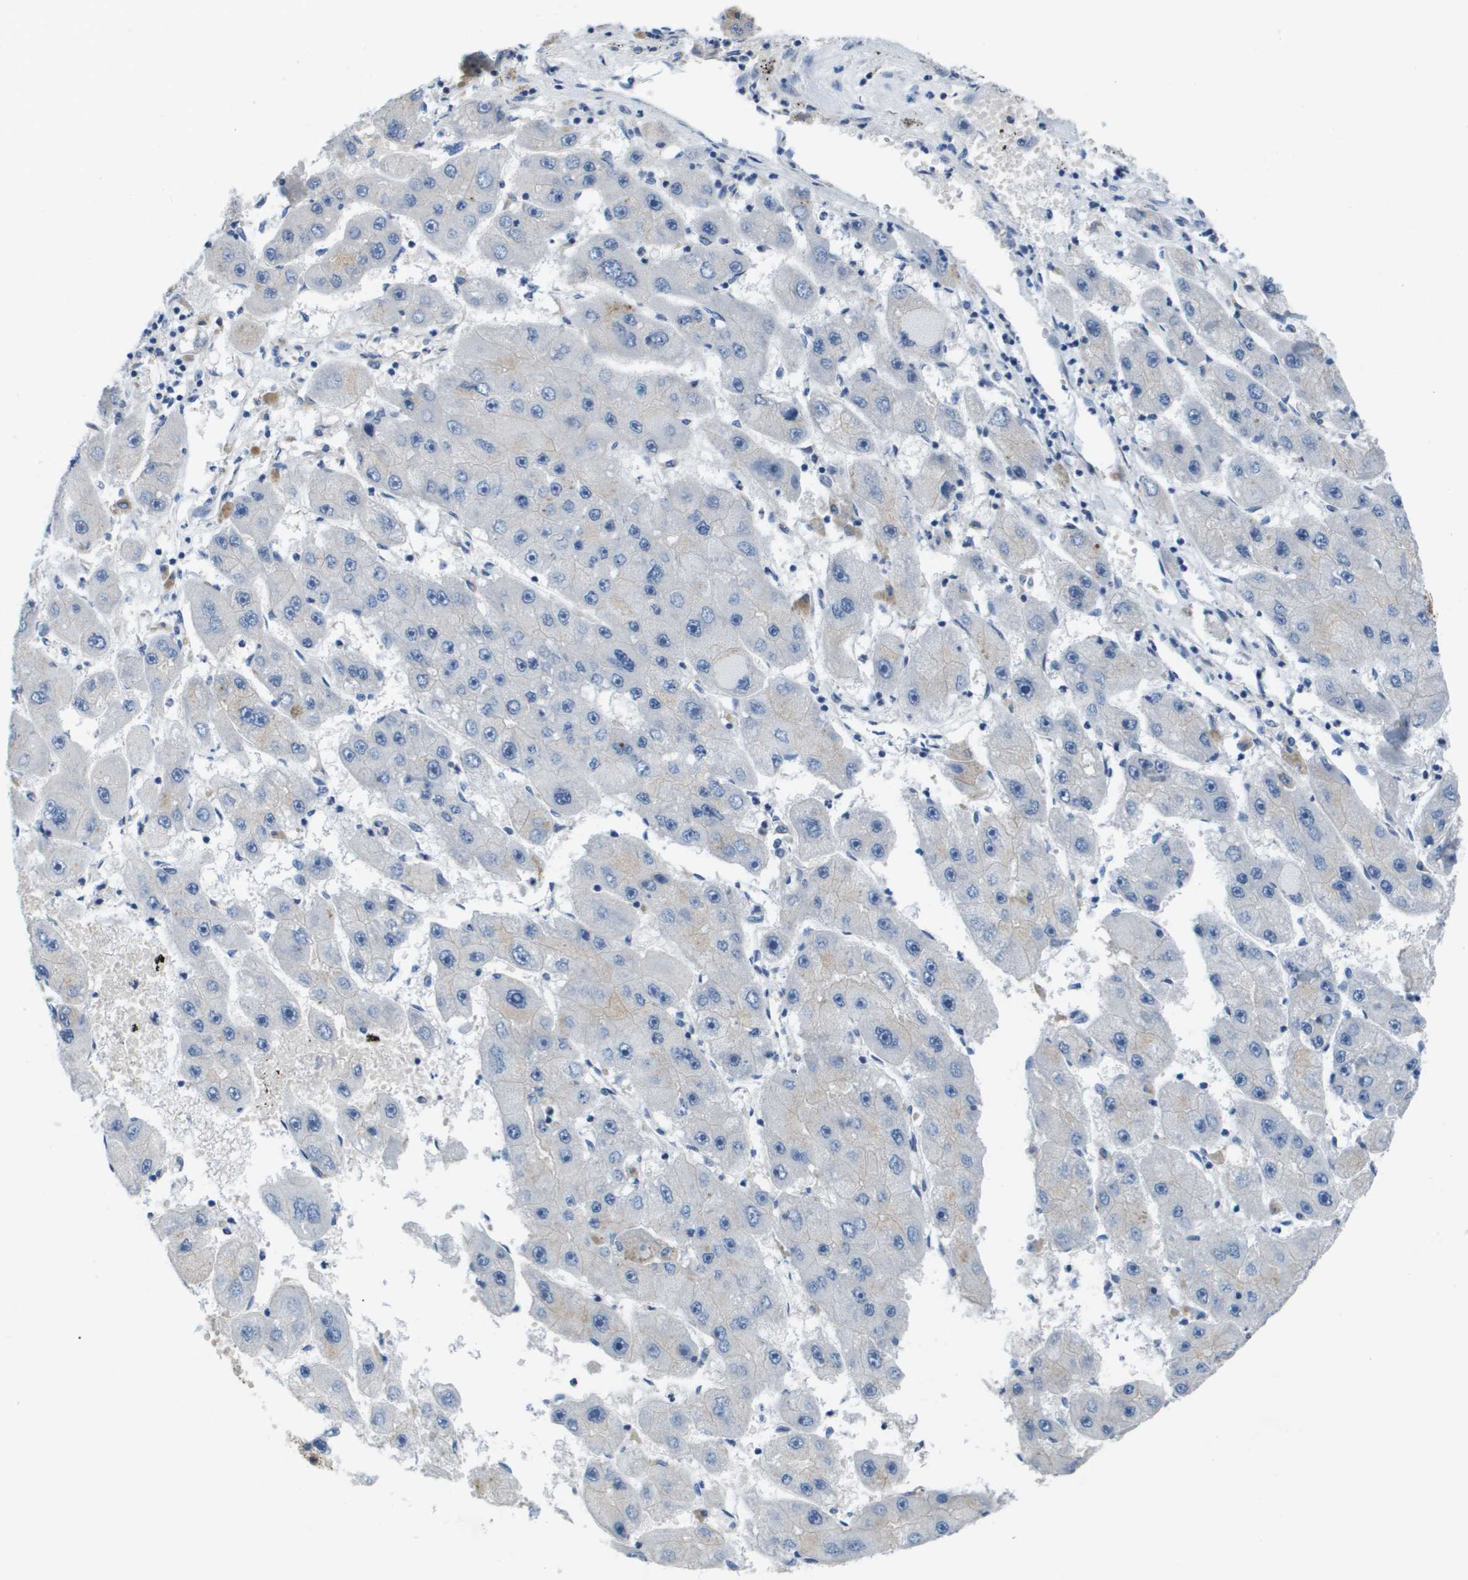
{"staining": {"intensity": "negative", "quantity": "none", "location": "none"}, "tissue": "liver cancer", "cell_type": "Tumor cells", "image_type": "cancer", "snomed": [{"axis": "morphology", "description": "Carcinoma, Hepatocellular, NOS"}, {"axis": "topography", "description": "Liver"}], "caption": "Immunohistochemistry (IHC) micrograph of neoplastic tissue: human hepatocellular carcinoma (liver) stained with DAB (3,3'-diaminobenzidine) exhibits no significant protein staining in tumor cells. The staining is performed using DAB brown chromogen with nuclei counter-stained in using hematoxylin.", "gene": "NCS1", "patient": {"sex": "female", "age": 61}}